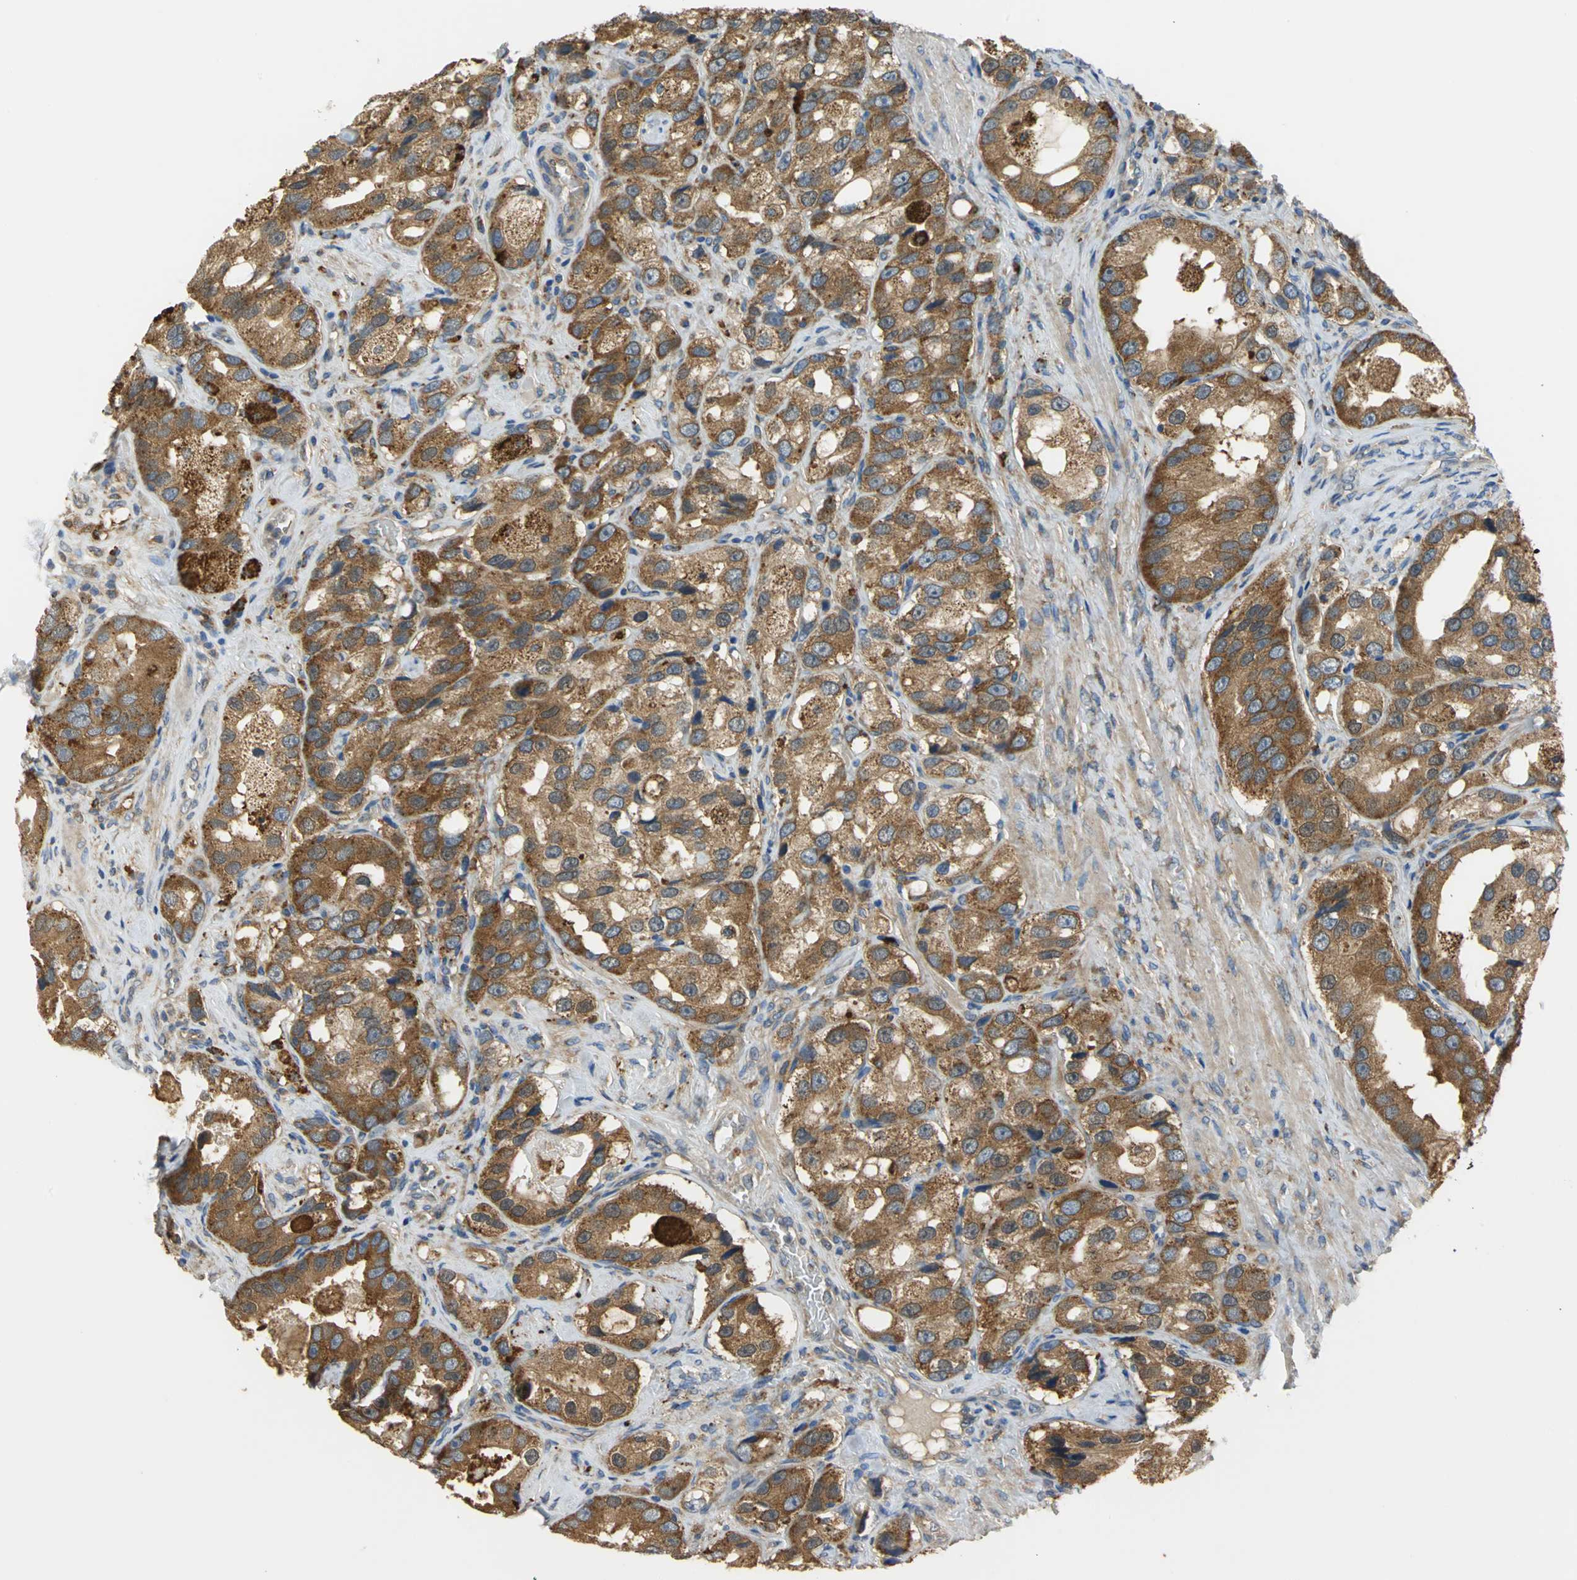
{"staining": {"intensity": "strong", "quantity": ">75%", "location": "cytoplasmic/membranous"}, "tissue": "prostate cancer", "cell_type": "Tumor cells", "image_type": "cancer", "snomed": [{"axis": "morphology", "description": "Adenocarcinoma, High grade"}, {"axis": "topography", "description": "Prostate"}], "caption": "High-power microscopy captured an immunohistochemistry (IHC) histopathology image of prostate high-grade adenocarcinoma, revealing strong cytoplasmic/membranous positivity in about >75% of tumor cells.", "gene": "DIAPH2", "patient": {"sex": "male", "age": 63}}